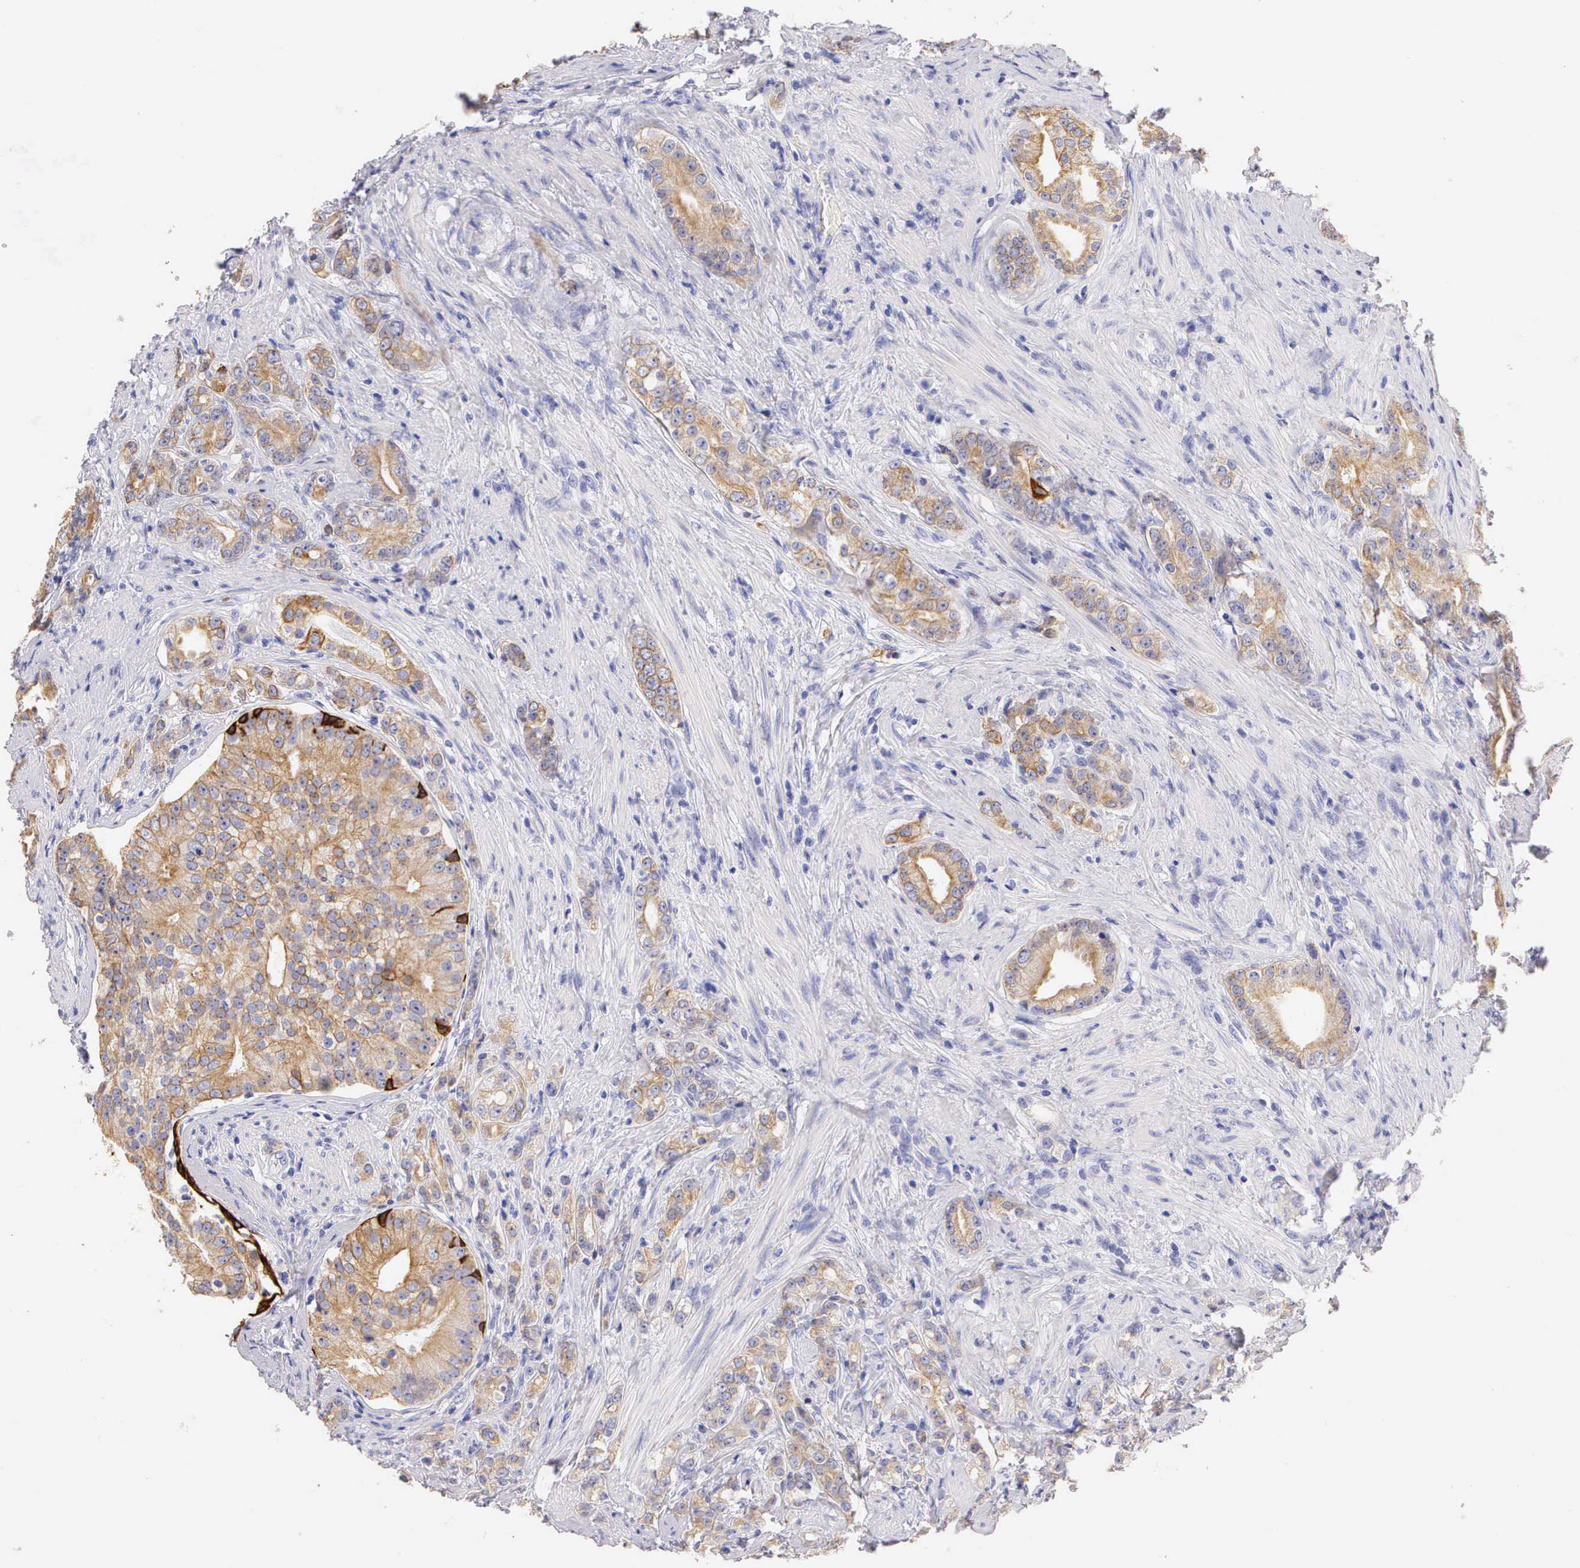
{"staining": {"intensity": "weak", "quantity": ">75%", "location": "cytoplasmic/membranous"}, "tissue": "prostate cancer", "cell_type": "Tumor cells", "image_type": "cancer", "snomed": [{"axis": "morphology", "description": "Adenocarcinoma, Medium grade"}, {"axis": "topography", "description": "Prostate"}], "caption": "The immunohistochemical stain highlights weak cytoplasmic/membranous staining in tumor cells of medium-grade adenocarcinoma (prostate) tissue. The protein is shown in brown color, while the nuclei are stained blue.", "gene": "KRT17", "patient": {"sex": "male", "age": 59}}